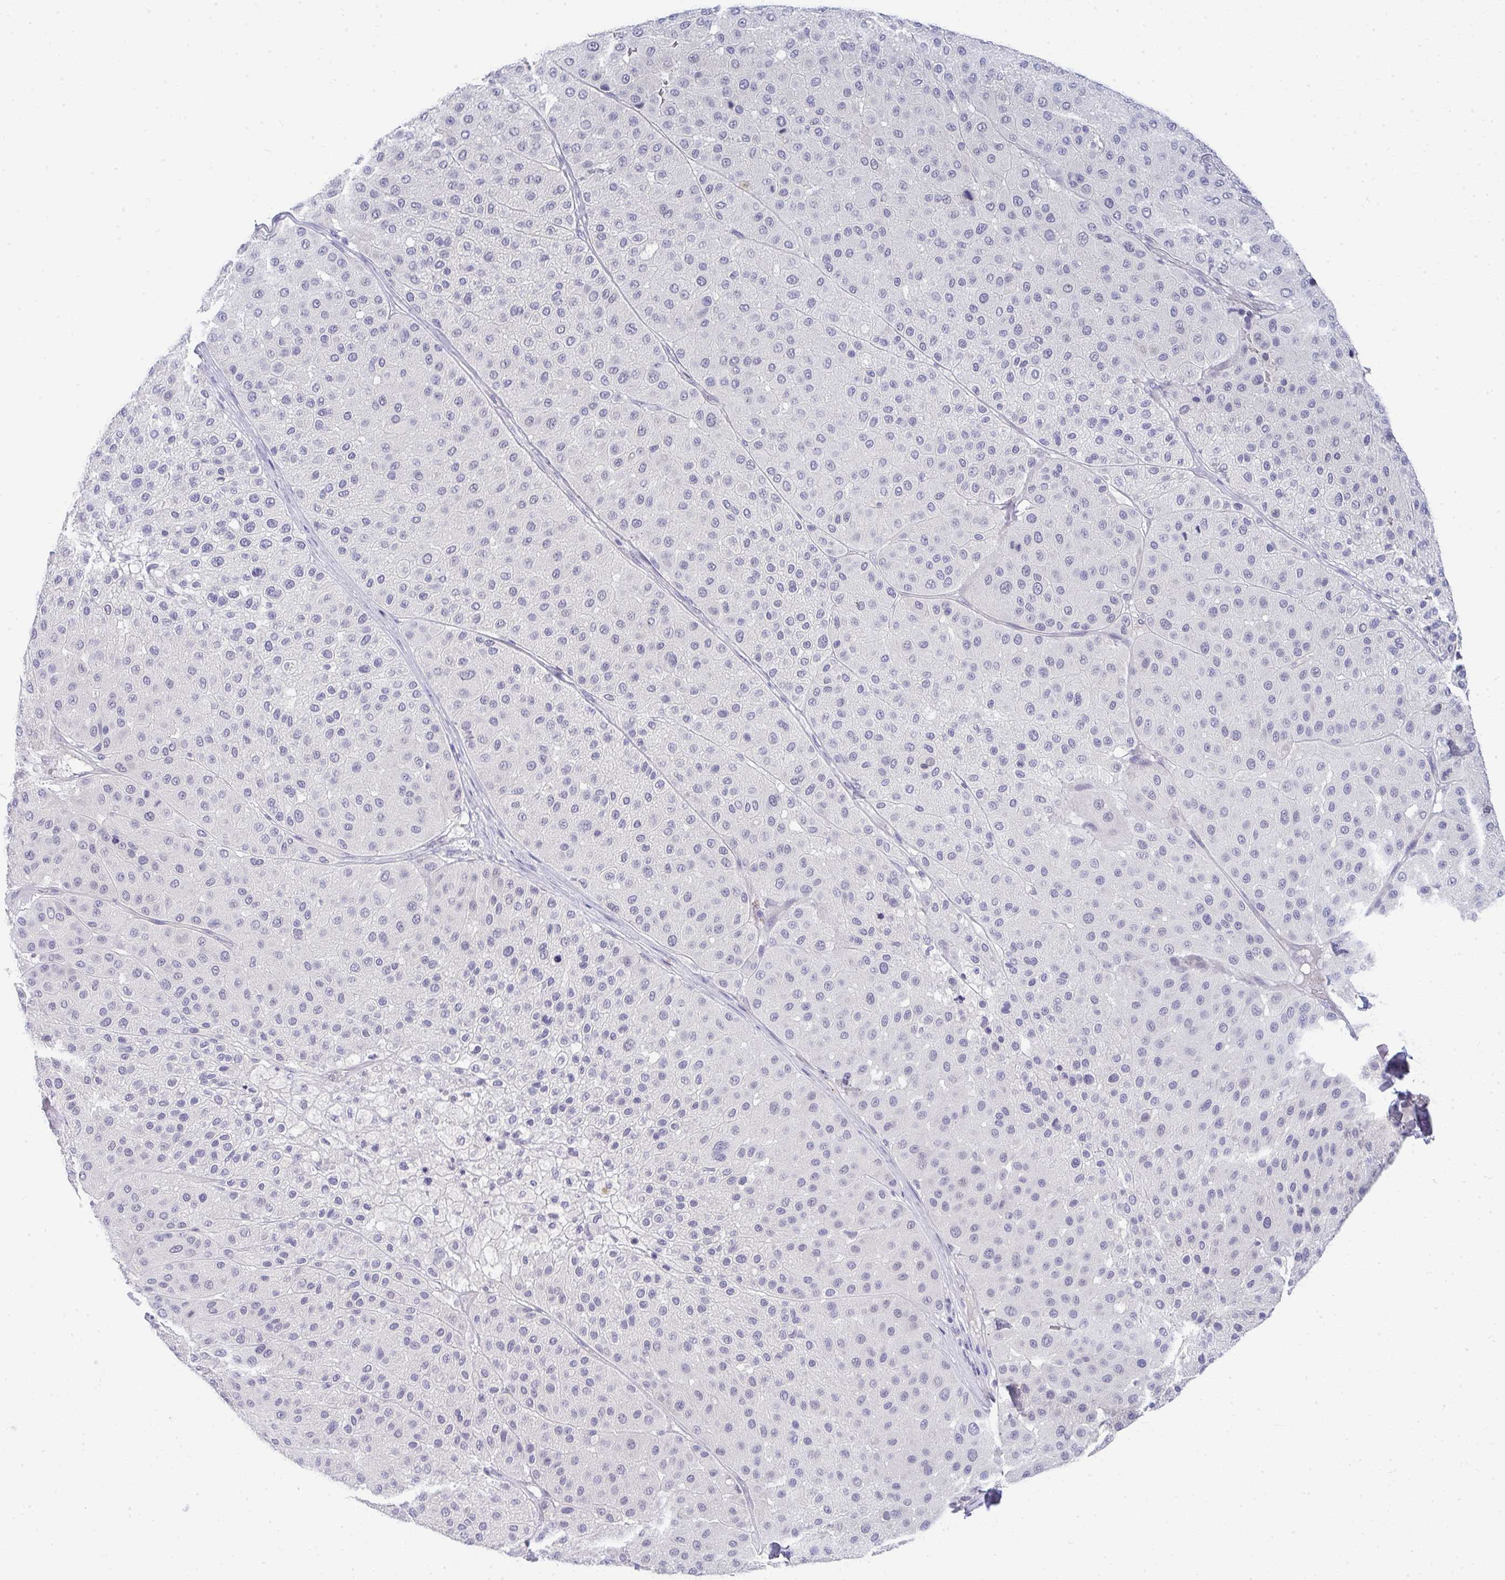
{"staining": {"intensity": "negative", "quantity": "none", "location": "none"}, "tissue": "melanoma", "cell_type": "Tumor cells", "image_type": "cancer", "snomed": [{"axis": "morphology", "description": "Malignant melanoma, Metastatic site"}, {"axis": "topography", "description": "Smooth muscle"}], "caption": "Tumor cells are negative for protein expression in human melanoma.", "gene": "TMEM82", "patient": {"sex": "male", "age": 41}}